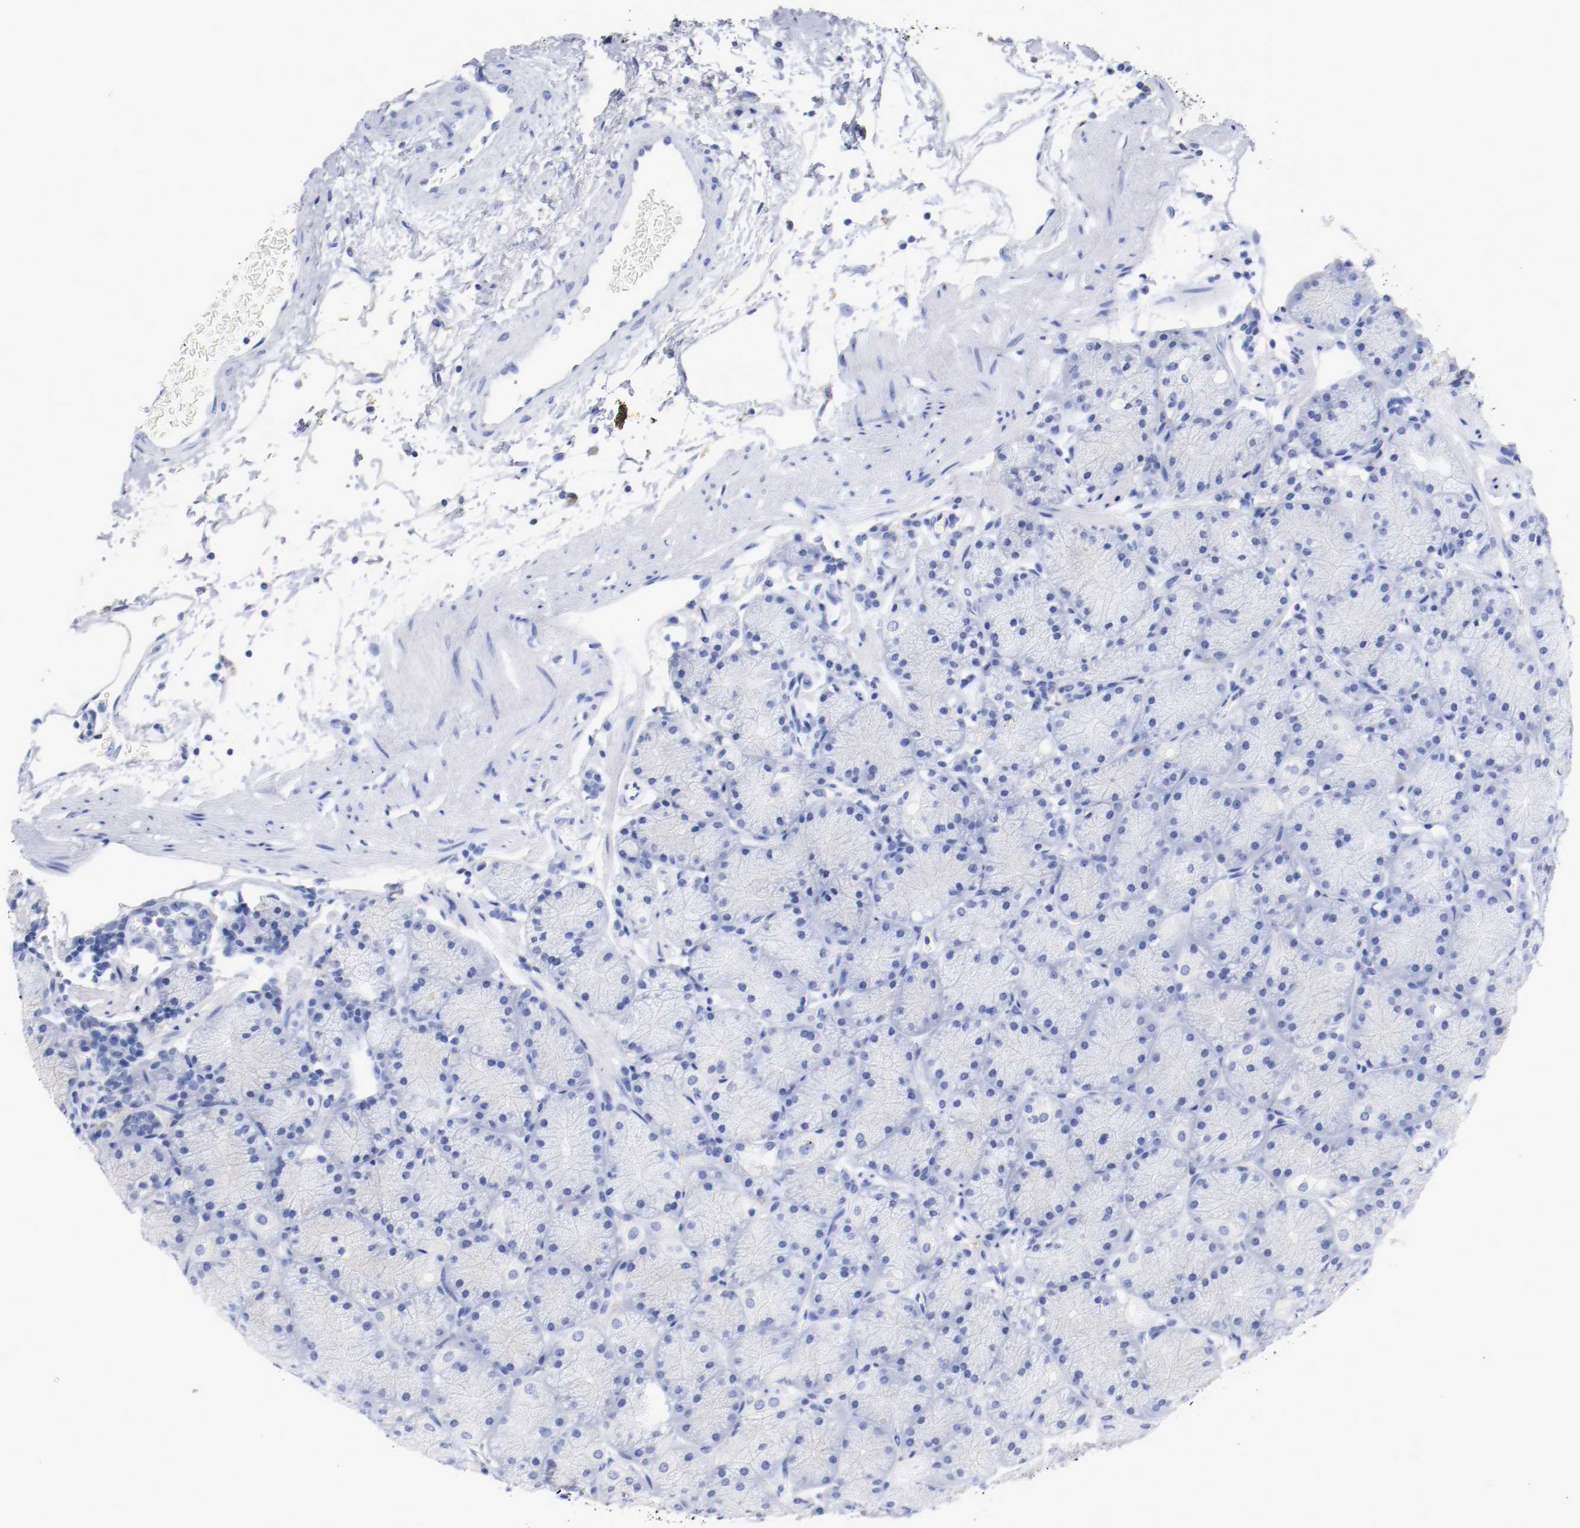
{"staining": {"intensity": "negative", "quantity": "none", "location": "none"}, "tissue": "stomach", "cell_type": "Glandular cells", "image_type": "normal", "snomed": [{"axis": "morphology", "description": "Normal tissue, NOS"}, {"axis": "topography", "description": "Stomach, upper"}, {"axis": "topography", "description": "Stomach"}], "caption": "This is an immunohistochemistry (IHC) micrograph of normal stomach. There is no positivity in glandular cells.", "gene": "FGFBP1", "patient": {"sex": "male", "age": 76}}